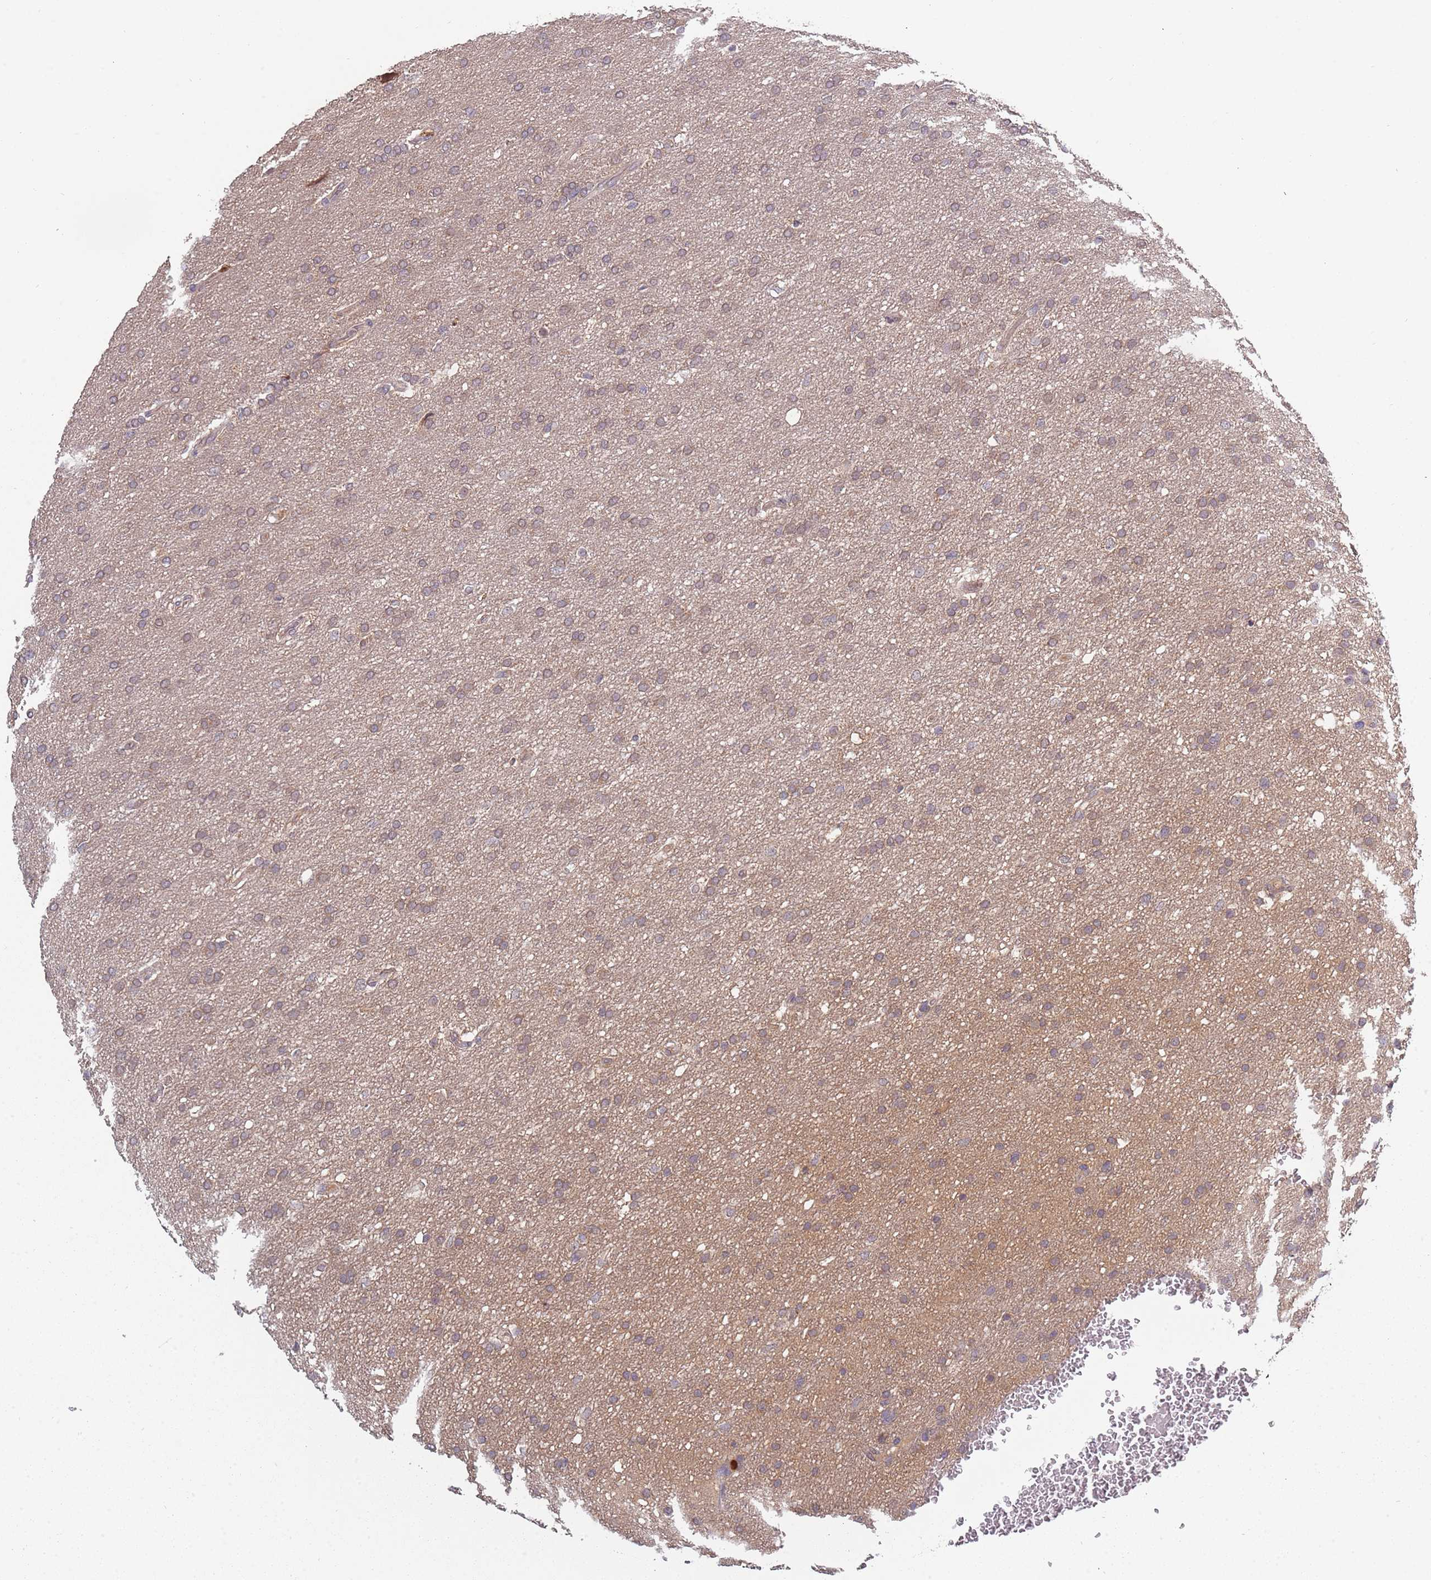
{"staining": {"intensity": "weak", "quantity": ">75%", "location": "cytoplasmic/membranous"}, "tissue": "glioma", "cell_type": "Tumor cells", "image_type": "cancer", "snomed": [{"axis": "morphology", "description": "Glioma, malignant, High grade"}, {"axis": "topography", "description": "Cerebral cortex"}], "caption": "IHC (DAB) staining of high-grade glioma (malignant) reveals weak cytoplasmic/membranous protein positivity in about >75% of tumor cells.", "gene": "USP32", "patient": {"sex": "female", "age": 36}}